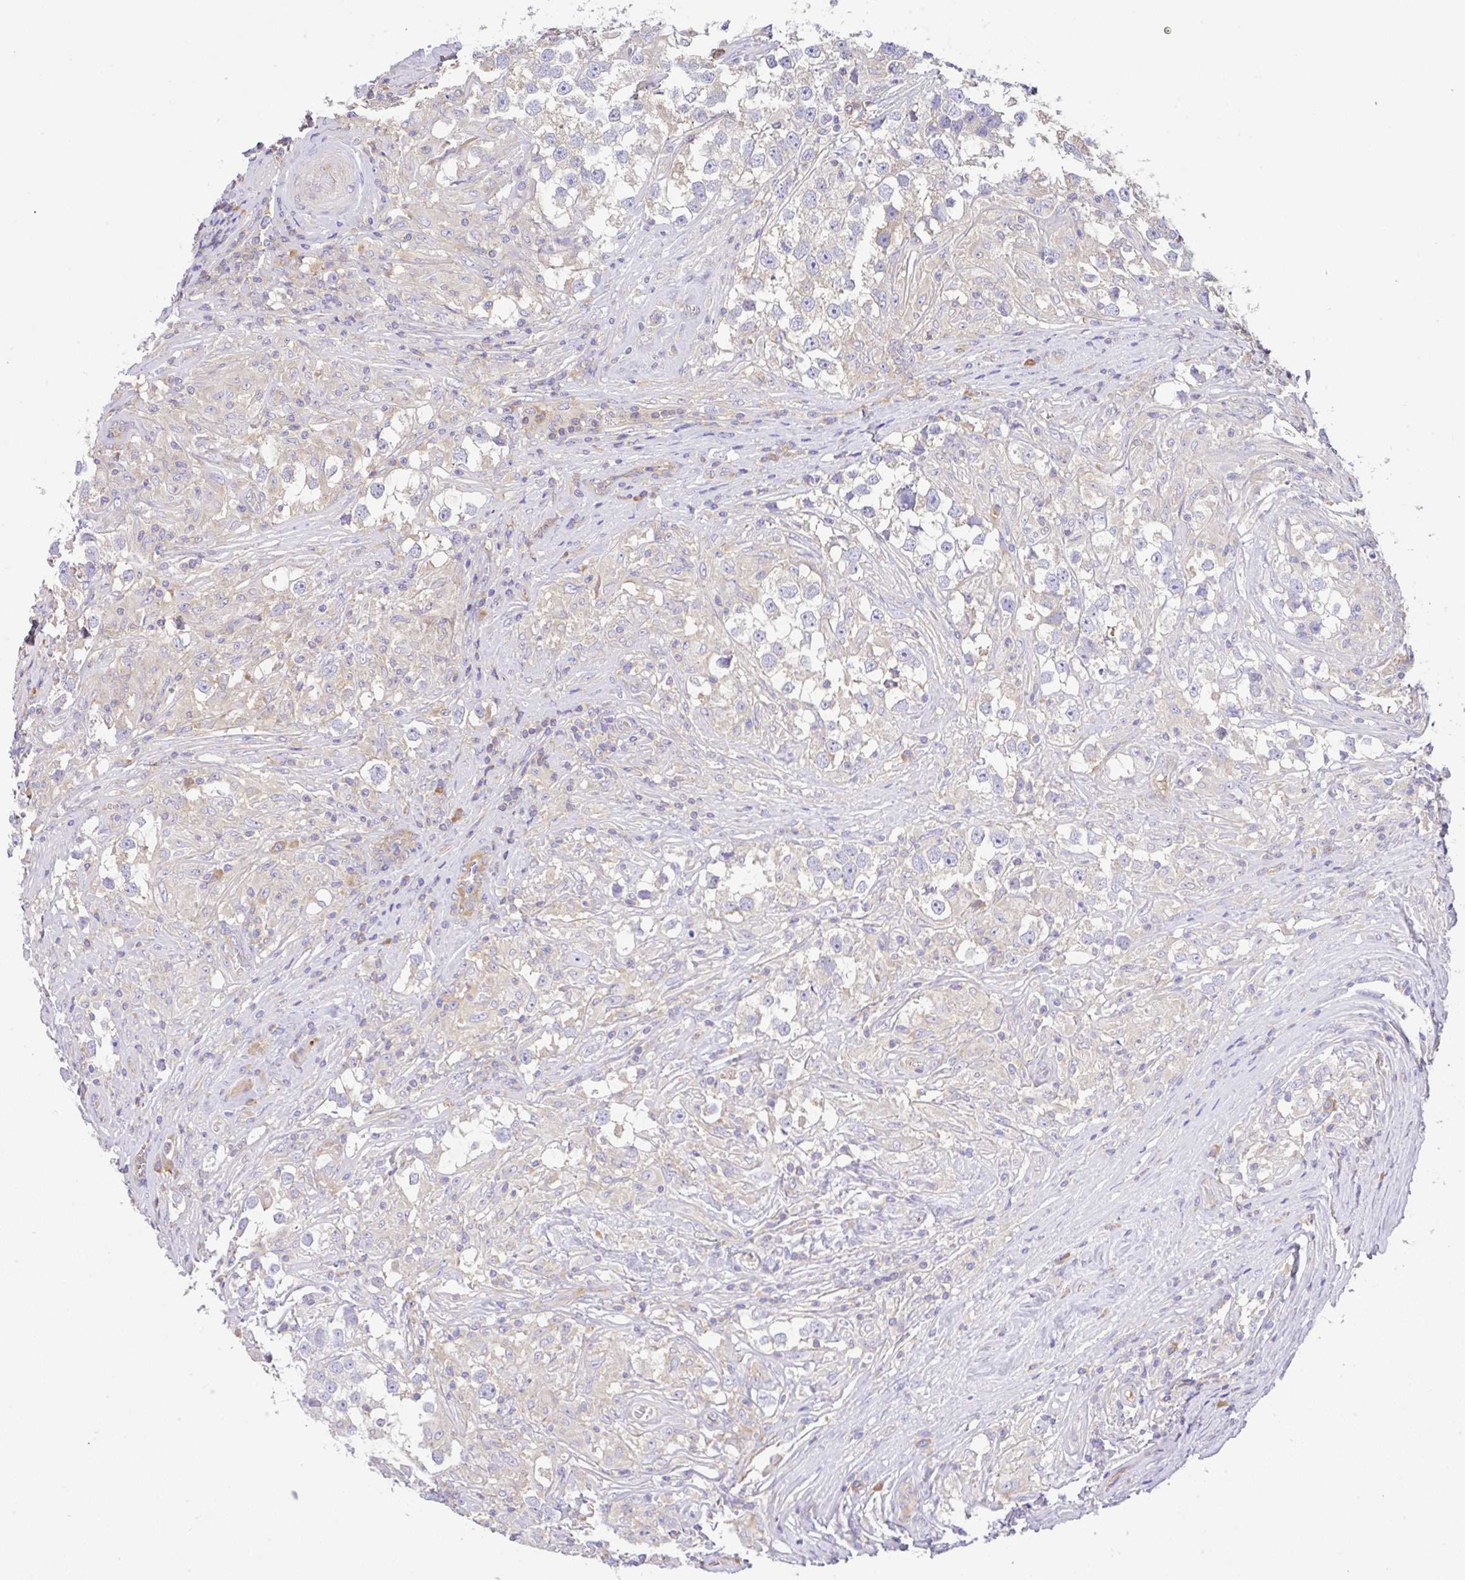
{"staining": {"intensity": "negative", "quantity": "none", "location": "none"}, "tissue": "testis cancer", "cell_type": "Tumor cells", "image_type": "cancer", "snomed": [{"axis": "morphology", "description": "Seminoma, NOS"}, {"axis": "topography", "description": "Testis"}], "caption": "High magnification brightfield microscopy of testis seminoma stained with DAB (brown) and counterstained with hematoxylin (blue): tumor cells show no significant staining.", "gene": "GFPT2", "patient": {"sex": "male", "age": 46}}